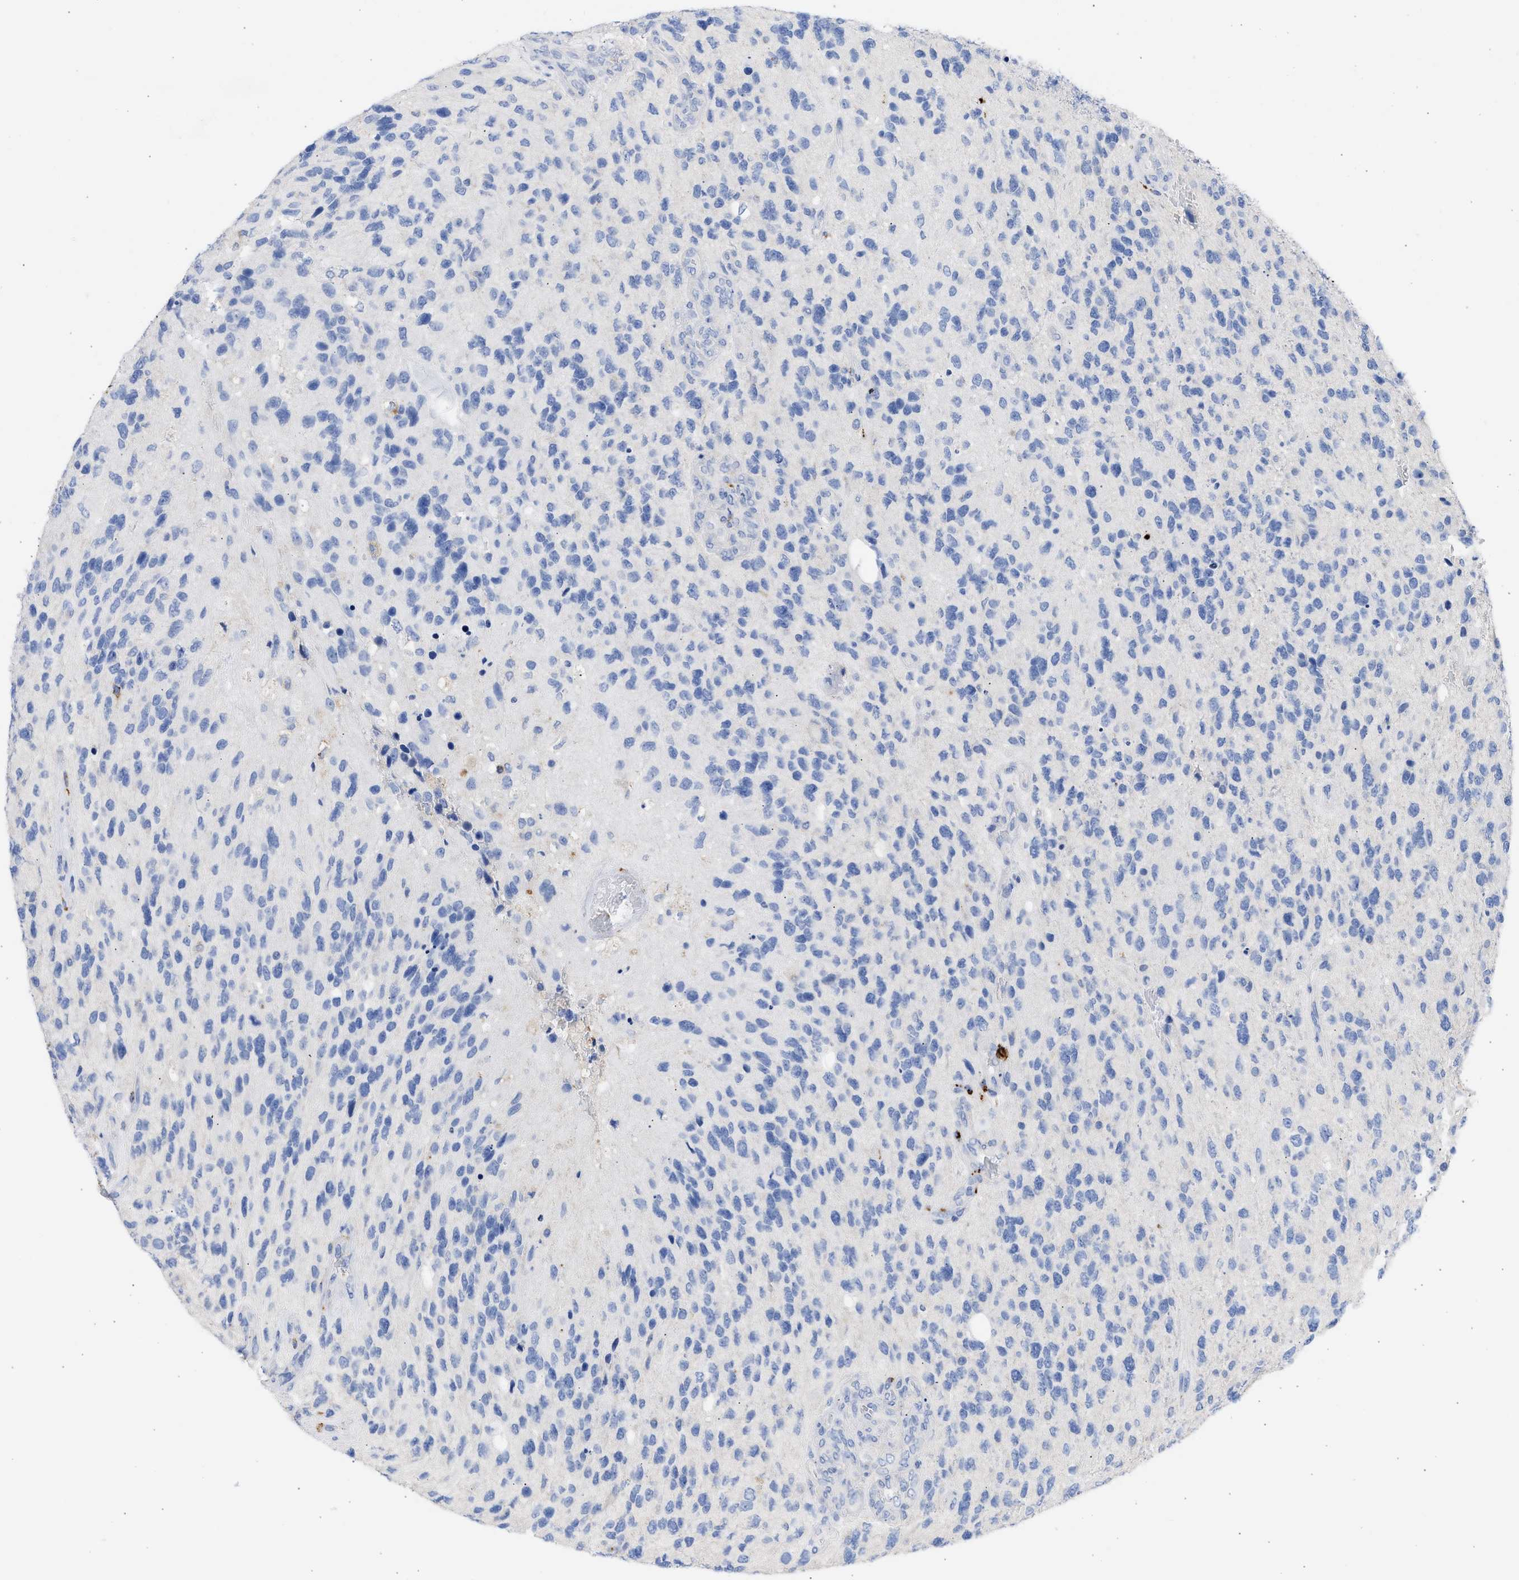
{"staining": {"intensity": "negative", "quantity": "none", "location": "none"}, "tissue": "glioma", "cell_type": "Tumor cells", "image_type": "cancer", "snomed": [{"axis": "morphology", "description": "Glioma, malignant, High grade"}, {"axis": "topography", "description": "Brain"}], "caption": "This is a image of immunohistochemistry (IHC) staining of malignant glioma (high-grade), which shows no positivity in tumor cells.", "gene": "RSPH1", "patient": {"sex": "female", "age": 58}}